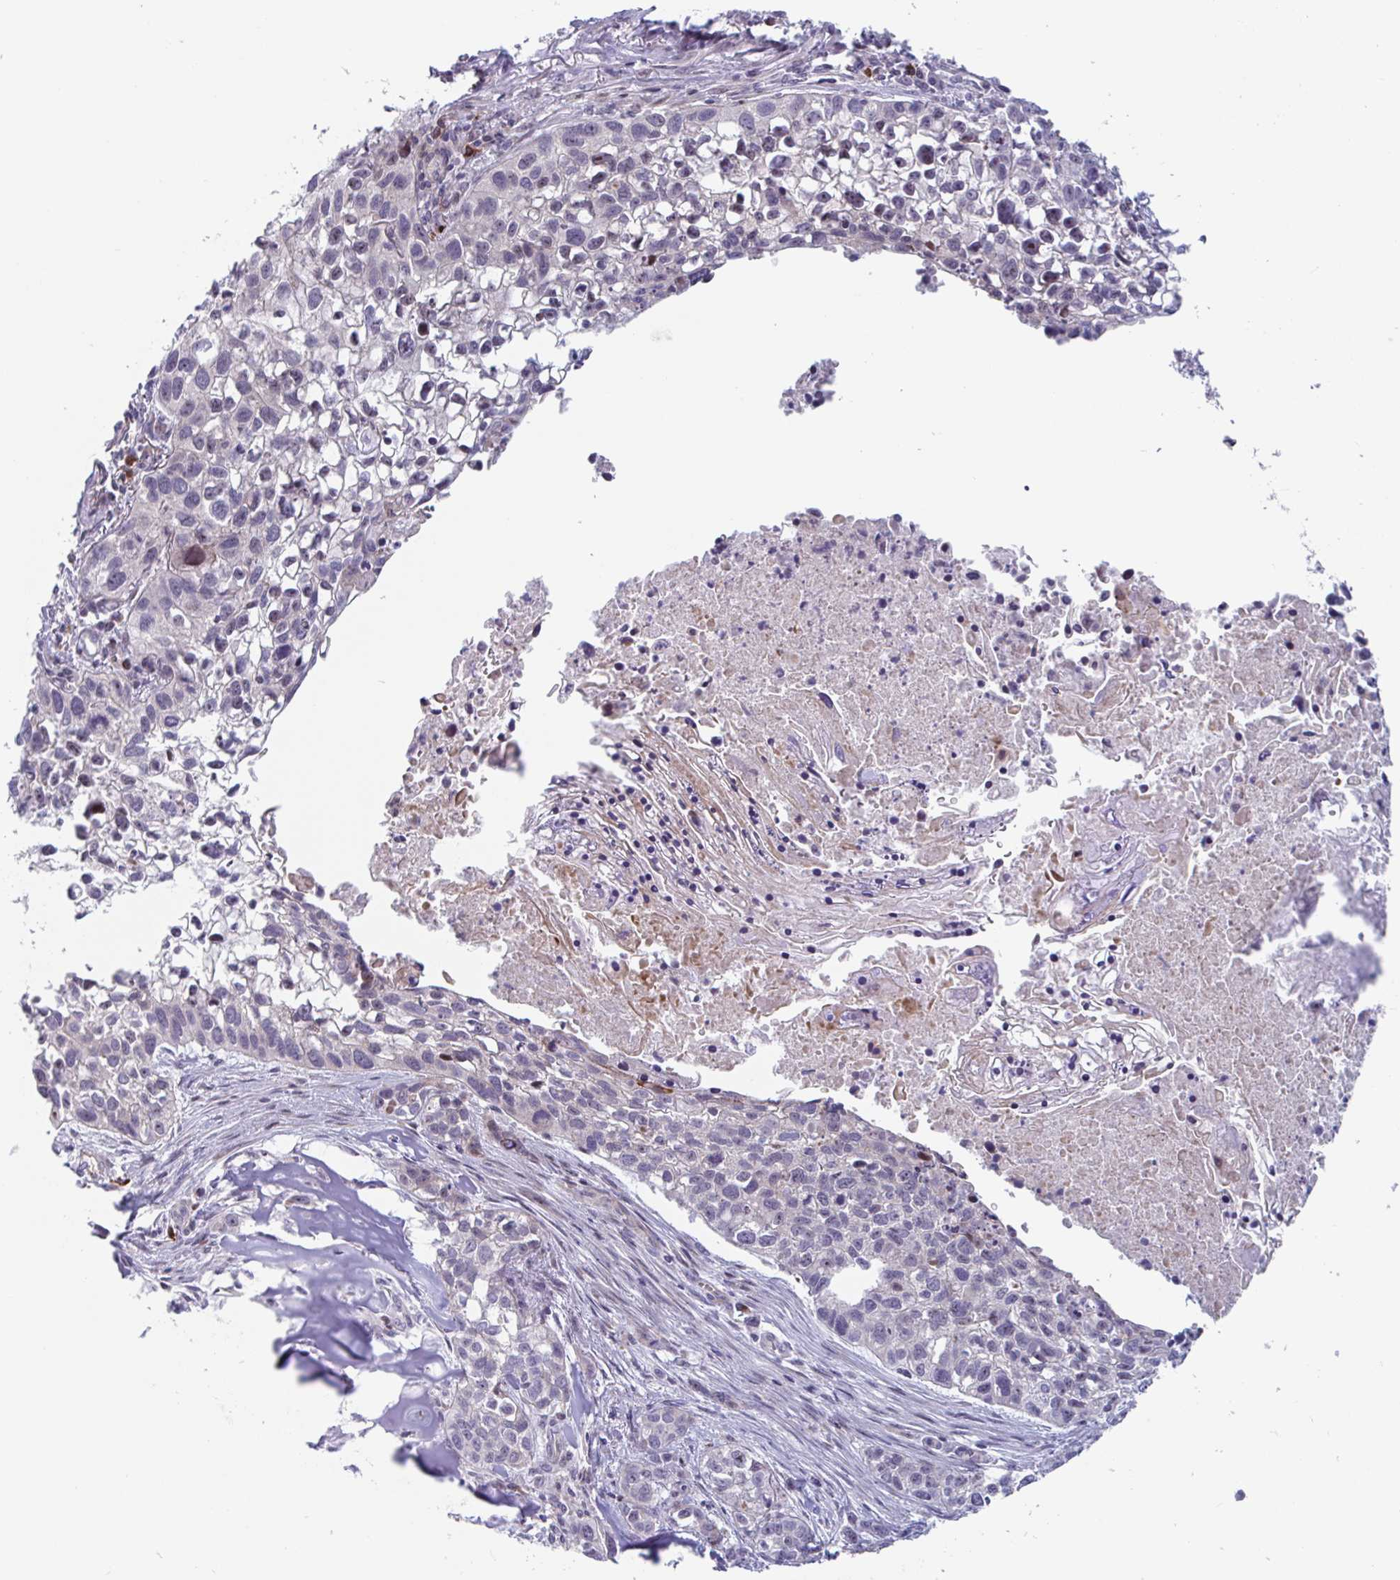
{"staining": {"intensity": "negative", "quantity": "none", "location": "none"}, "tissue": "lung cancer", "cell_type": "Tumor cells", "image_type": "cancer", "snomed": [{"axis": "morphology", "description": "Squamous cell carcinoma, NOS"}, {"axis": "topography", "description": "Lung"}], "caption": "A histopathology image of squamous cell carcinoma (lung) stained for a protein demonstrates no brown staining in tumor cells.", "gene": "DUXA", "patient": {"sex": "male", "age": 74}}